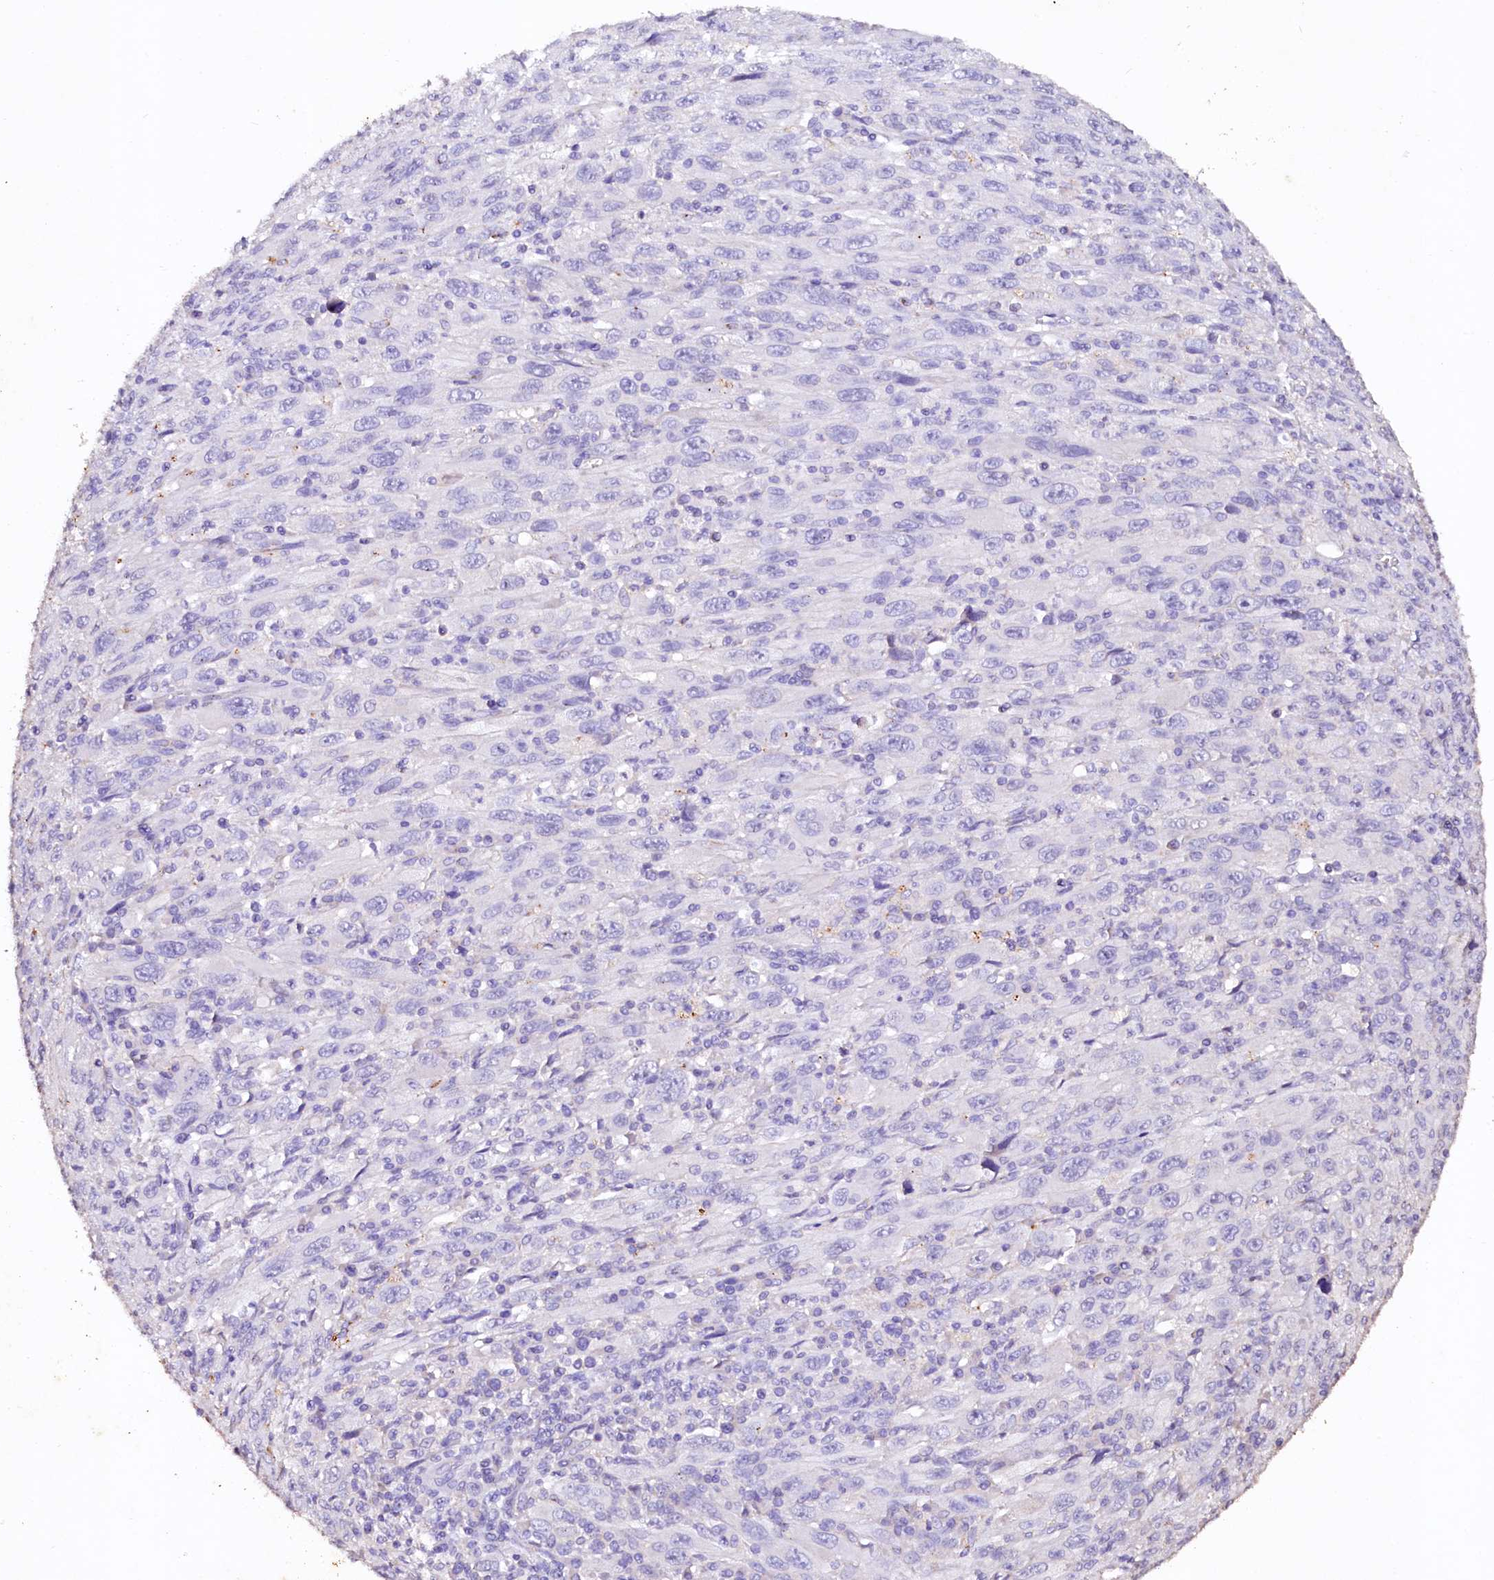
{"staining": {"intensity": "negative", "quantity": "none", "location": "none"}, "tissue": "melanoma", "cell_type": "Tumor cells", "image_type": "cancer", "snomed": [{"axis": "morphology", "description": "Malignant melanoma, Metastatic site"}, {"axis": "topography", "description": "Skin"}], "caption": "This is an immunohistochemistry histopathology image of human melanoma. There is no expression in tumor cells.", "gene": "VPS36", "patient": {"sex": "female", "age": 56}}